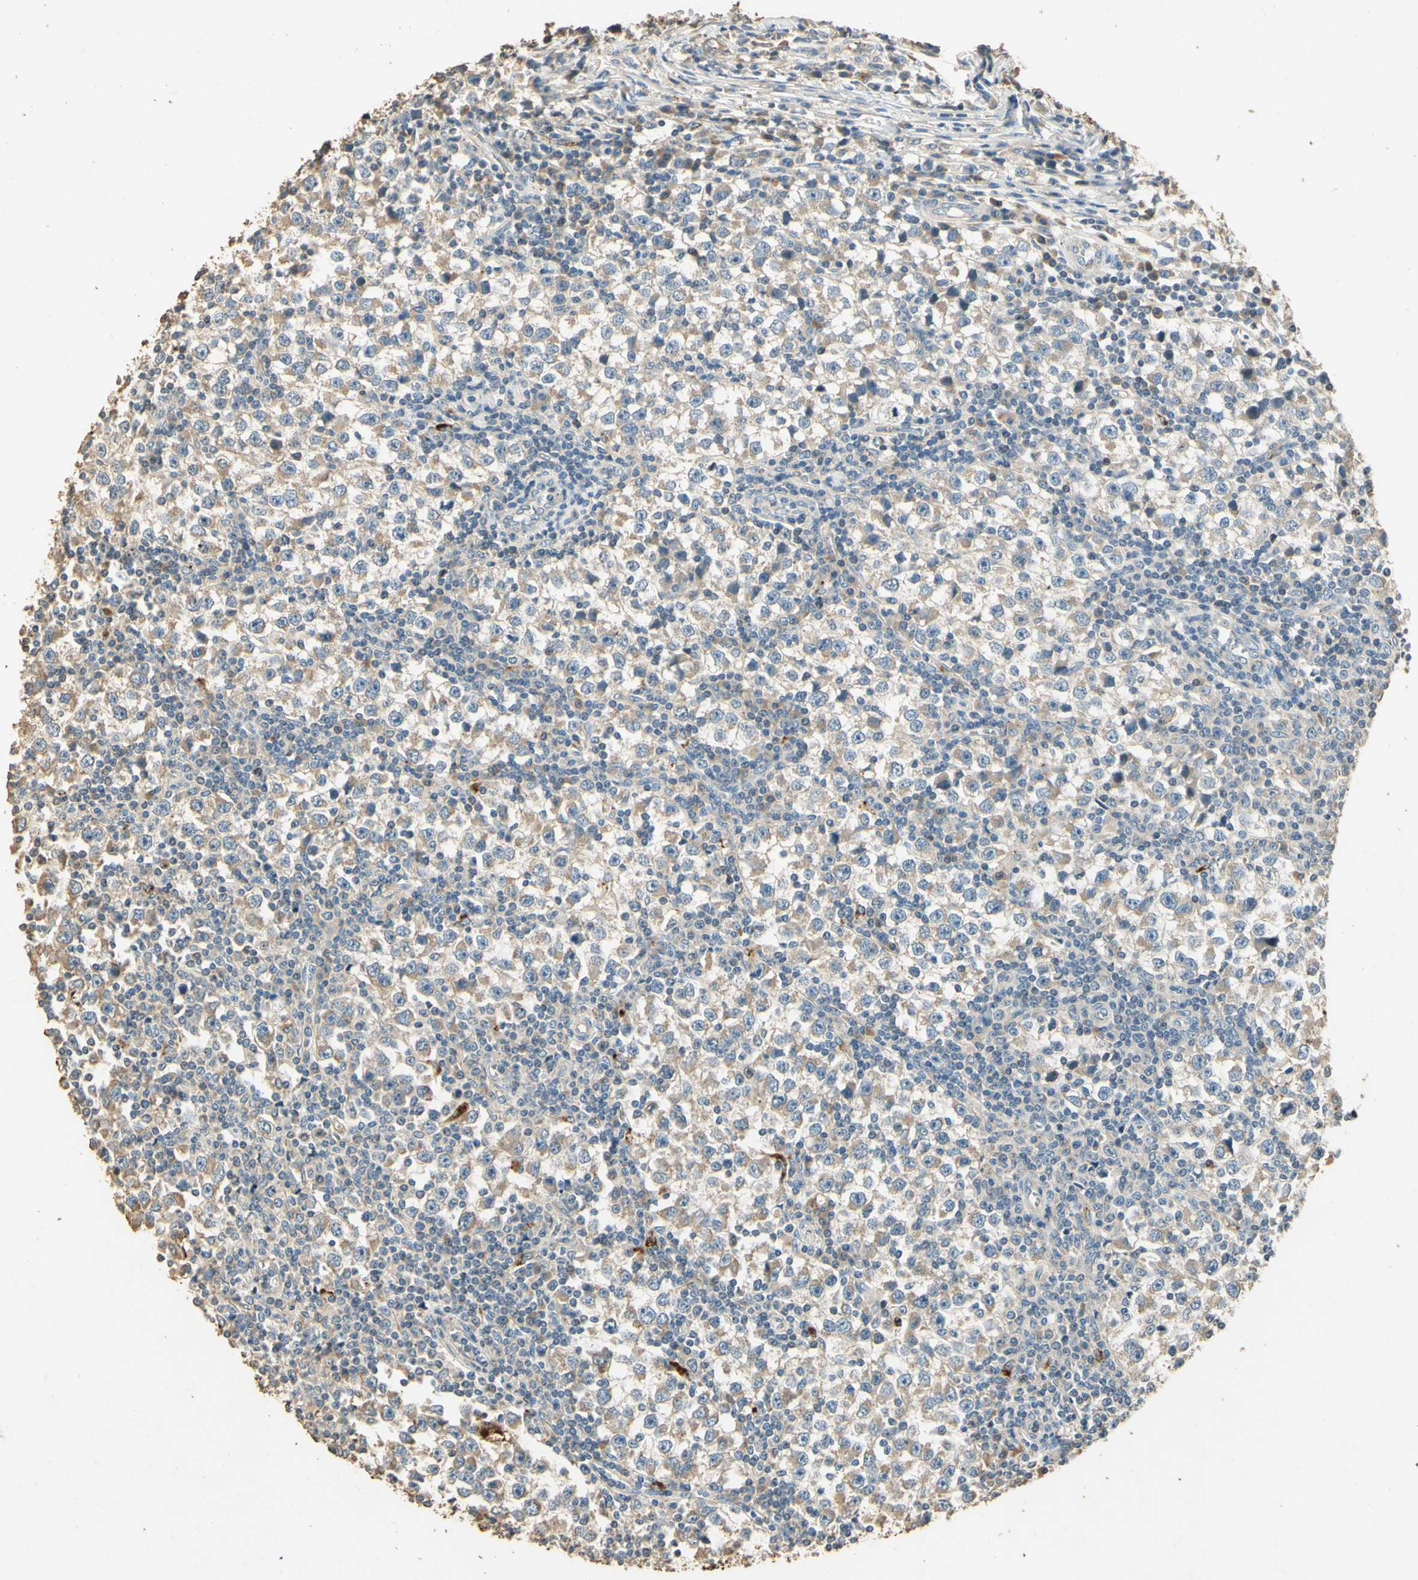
{"staining": {"intensity": "negative", "quantity": "none", "location": "none"}, "tissue": "testis cancer", "cell_type": "Tumor cells", "image_type": "cancer", "snomed": [{"axis": "morphology", "description": "Seminoma, NOS"}, {"axis": "topography", "description": "Testis"}], "caption": "Testis cancer (seminoma) stained for a protein using immunohistochemistry (IHC) displays no positivity tumor cells.", "gene": "ARHGEF17", "patient": {"sex": "male", "age": 65}}